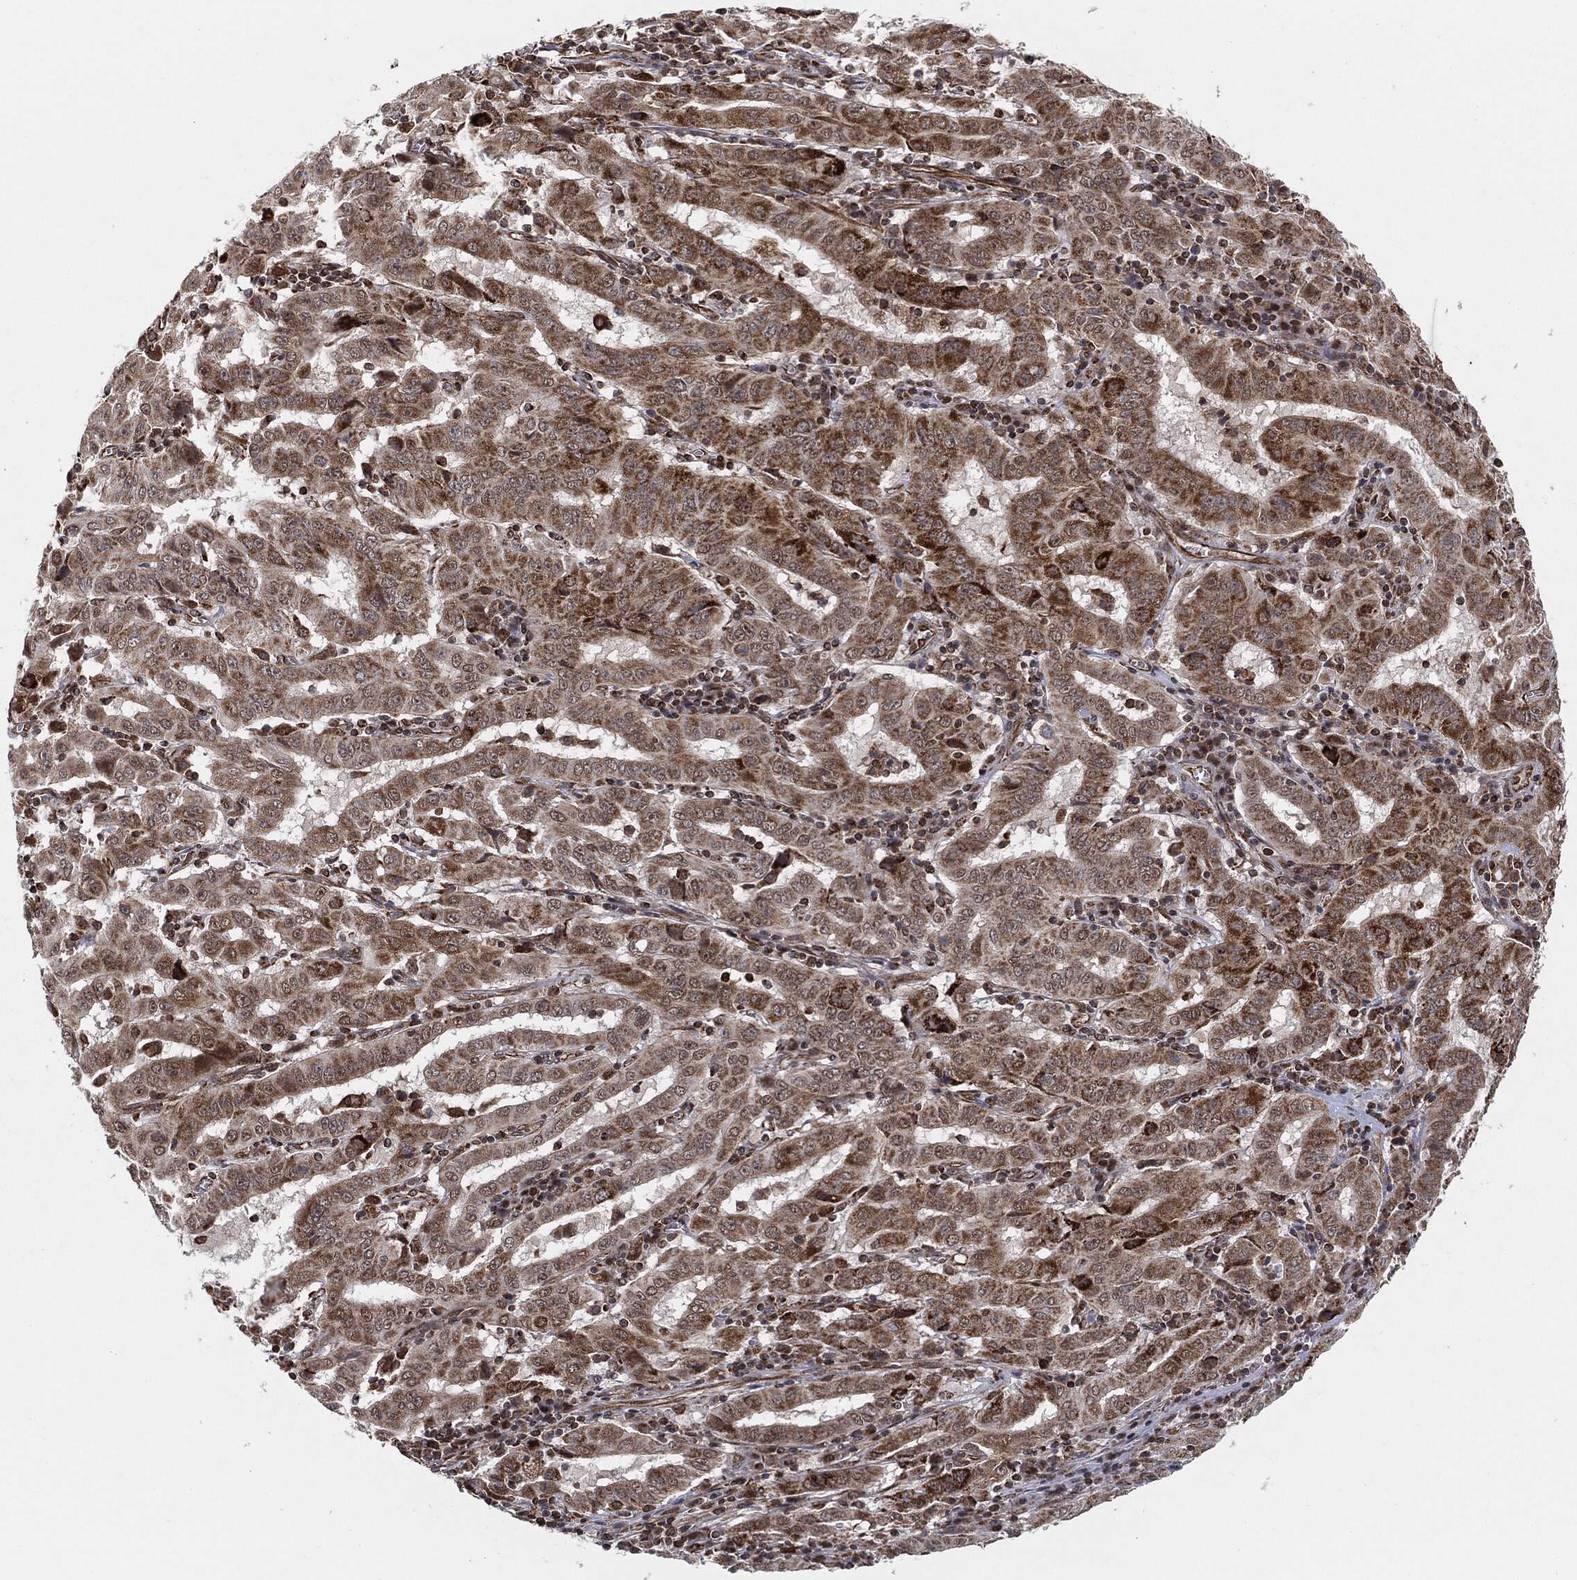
{"staining": {"intensity": "strong", "quantity": "25%-75%", "location": "cytoplasmic/membranous"}, "tissue": "pancreatic cancer", "cell_type": "Tumor cells", "image_type": "cancer", "snomed": [{"axis": "morphology", "description": "Adenocarcinoma, NOS"}, {"axis": "topography", "description": "Pancreas"}], "caption": "Protein staining reveals strong cytoplasmic/membranous positivity in approximately 25%-75% of tumor cells in pancreatic cancer.", "gene": "TP53RK", "patient": {"sex": "male", "age": 63}}